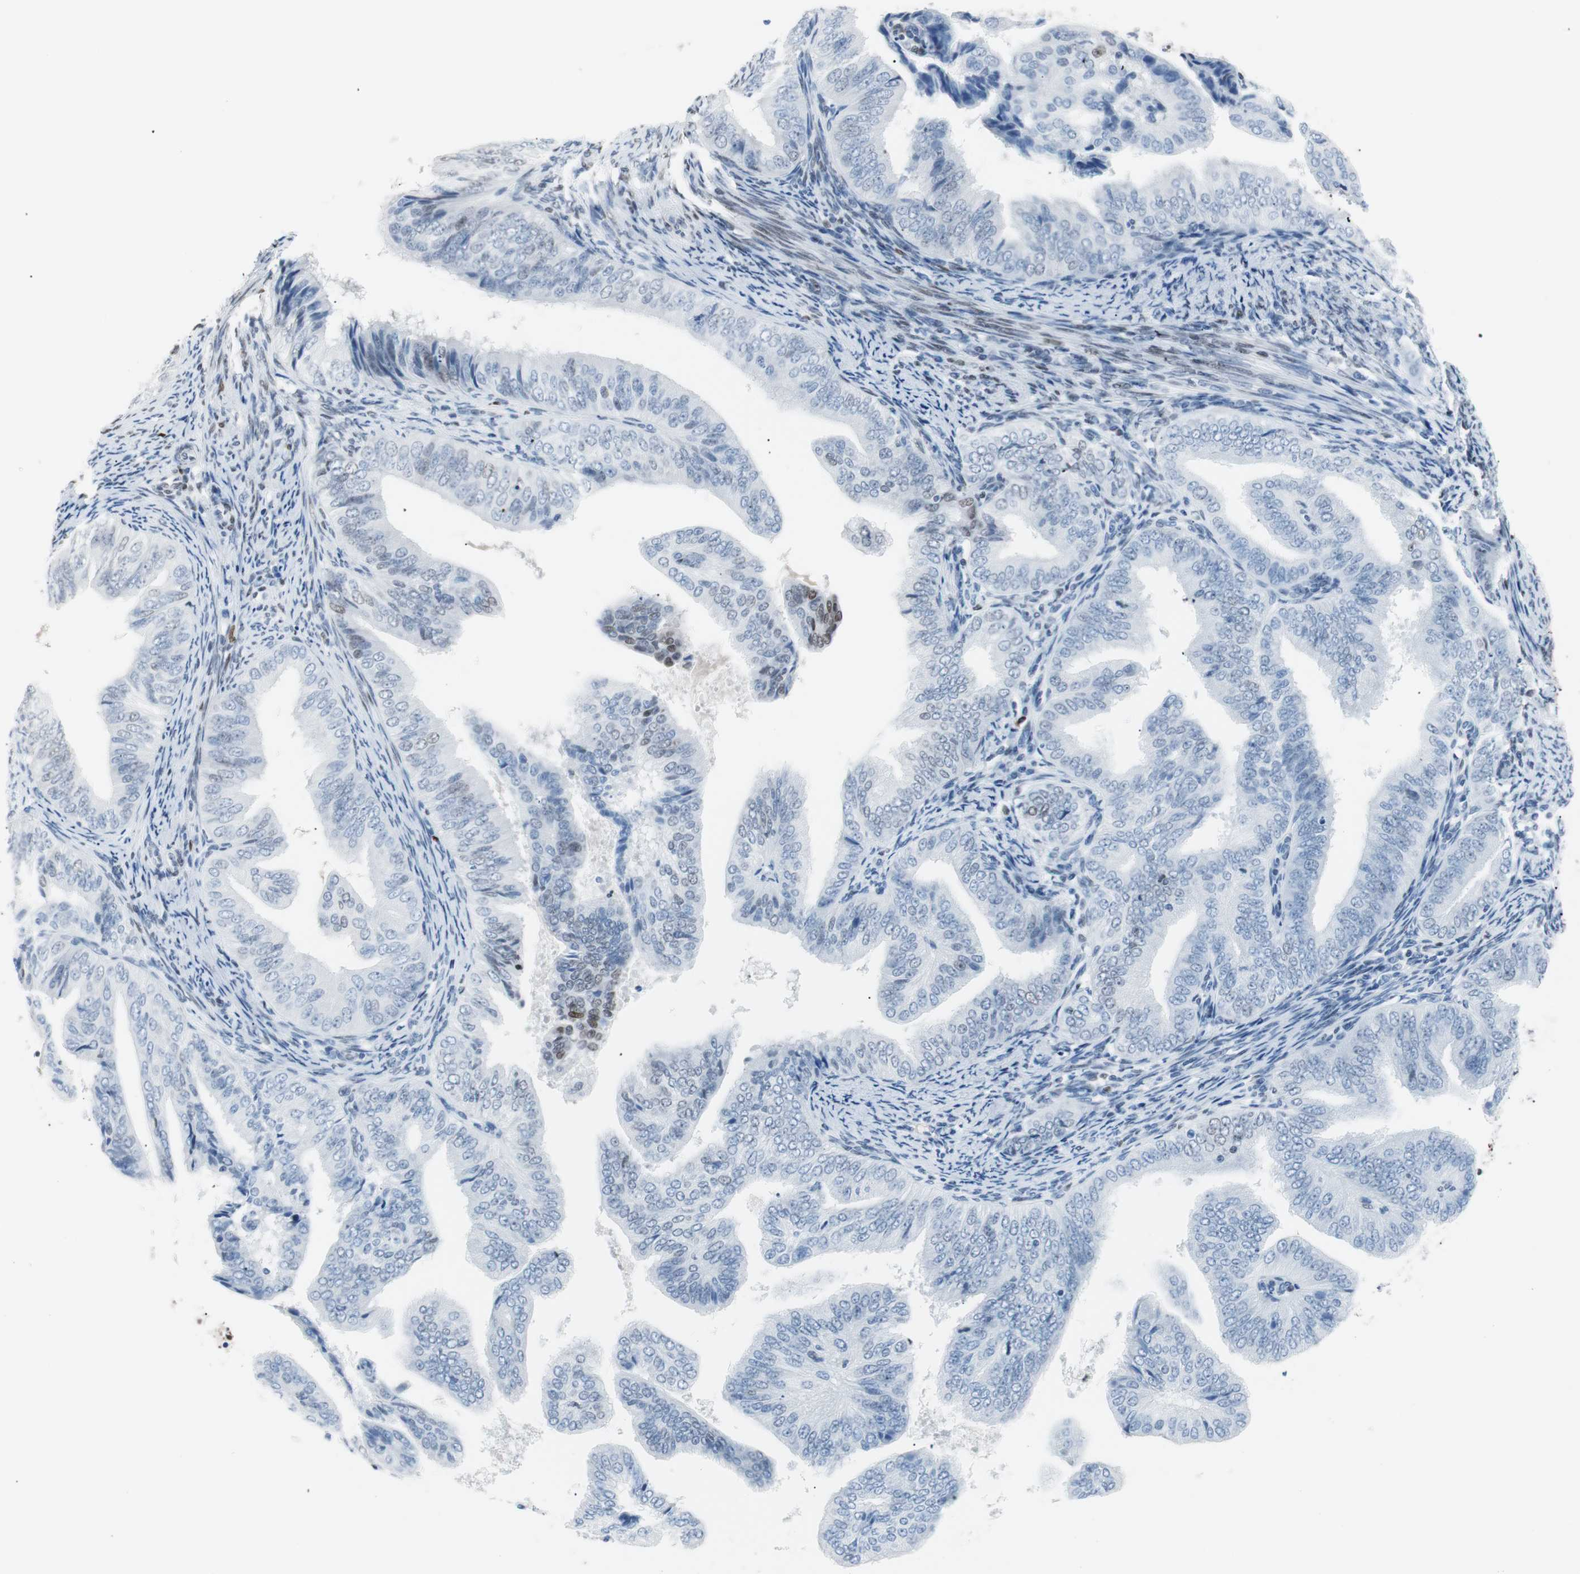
{"staining": {"intensity": "weak", "quantity": "<25%", "location": "nuclear"}, "tissue": "endometrial cancer", "cell_type": "Tumor cells", "image_type": "cancer", "snomed": [{"axis": "morphology", "description": "Adenocarcinoma, NOS"}, {"axis": "topography", "description": "Endometrium"}], "caption": "Immunohistochemistry (IHC) of endometrial cancer displays no staining in tumor cells.", "gene": "CEBPB", "patient": {"sex": "female", "age": 58}}